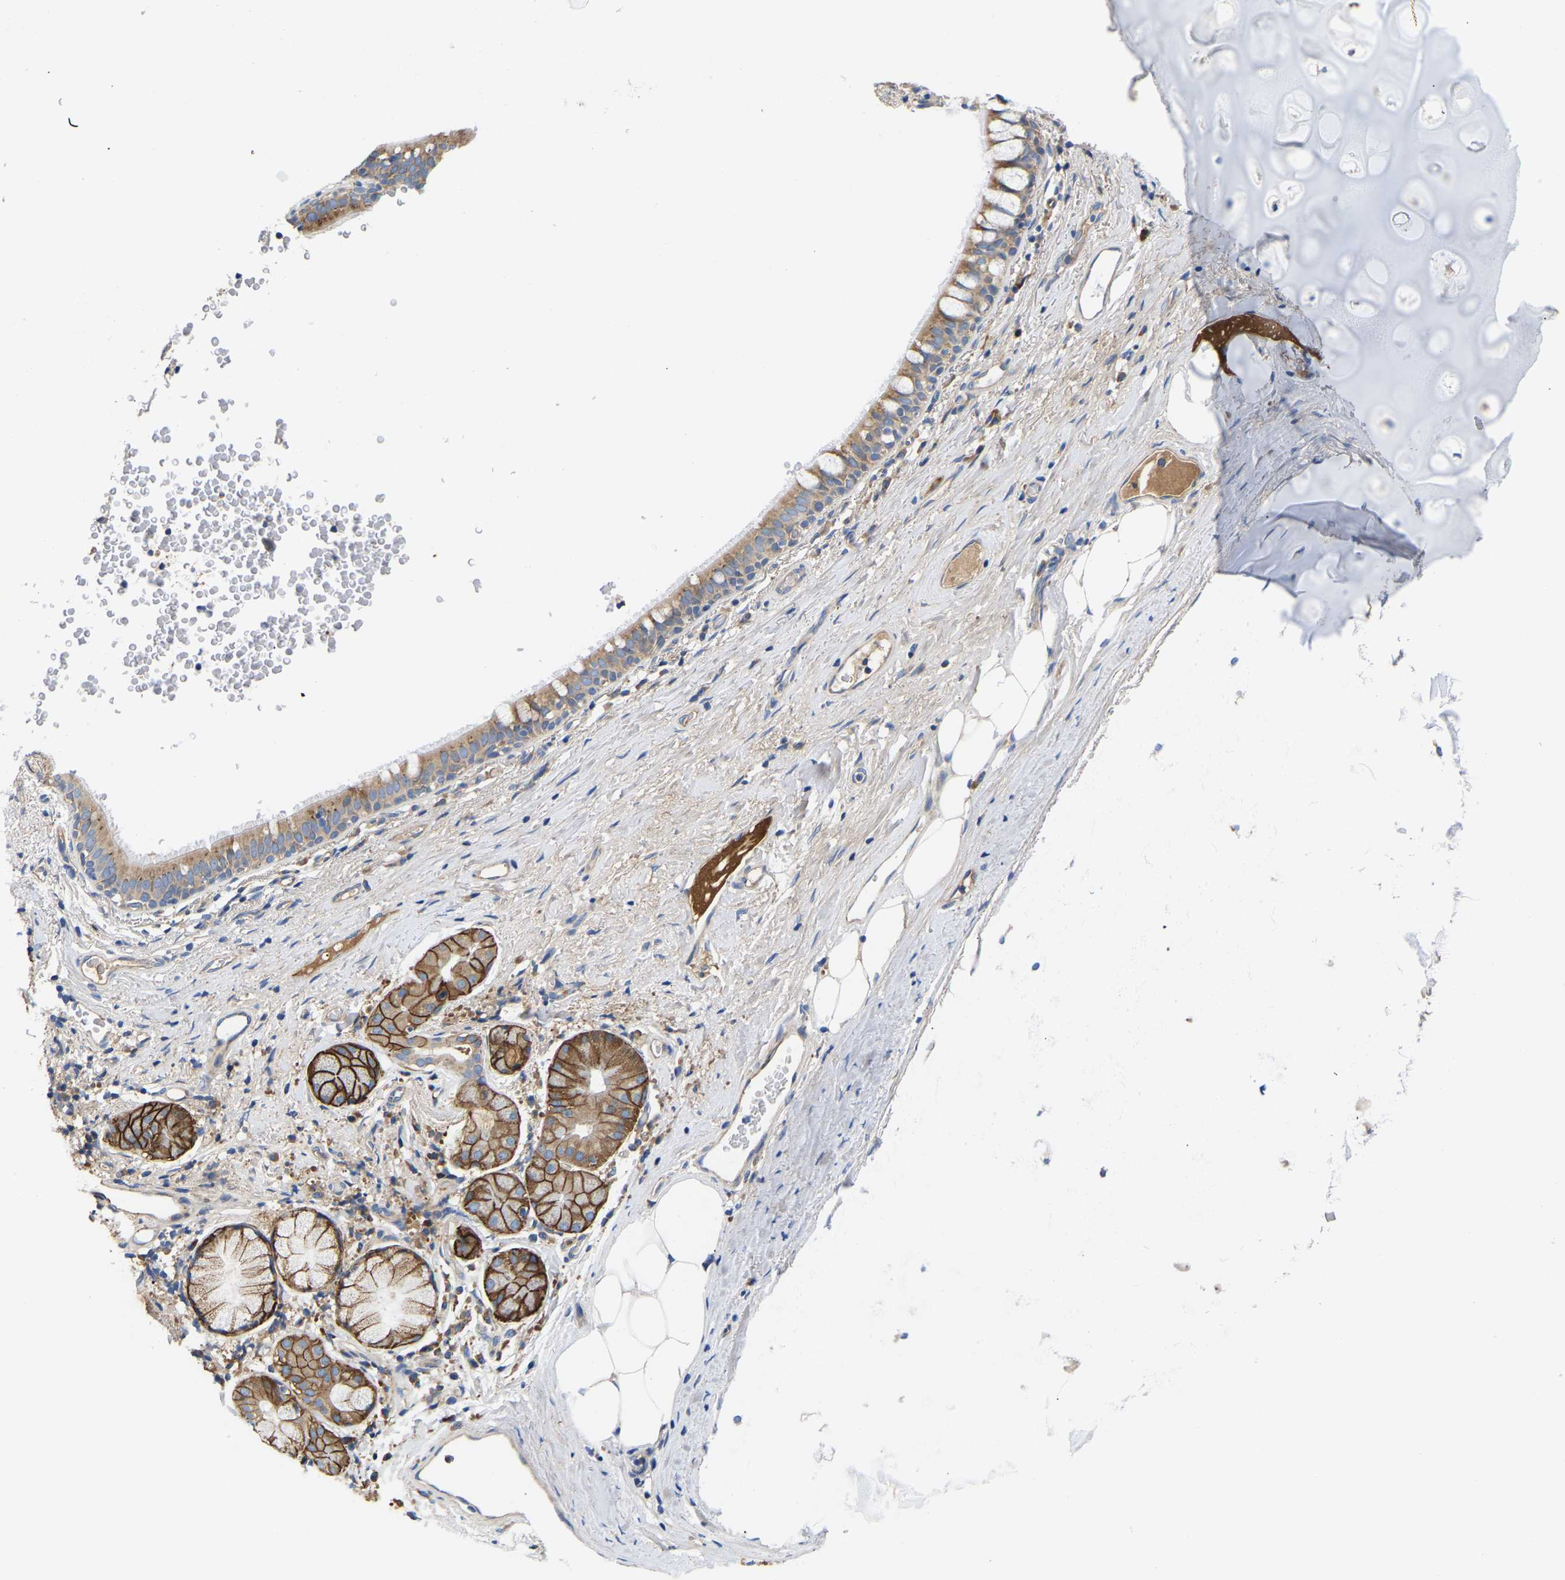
{"staining": {"intensity": "moderate", "quantity": ">75%", "location": "cytoplasmic/membranous"}, "tissue": "bronchus", "cell_type": "Respiratory epithelial cells", "image_type": "normal", "snomed": [{"axis": "morphology", "description": "Normal tissue, NOS"}, {"axis": "morphology", "description": "Inflammation, NOS"}, {"axis": "topography", "description": "Cartilage tissue"}, {"axis": "topography", "description": "Bronchus"}], "caption": "An immunohistochemistry (IHC) micrograph of unremarkable tissue is shown. Protein staining in brown highlights moderate cytoplasmic/membranous positivity in bronchus within respiratory epithelial cells.", "gene": "AIMP2", "patient": {"sex": "male", "age": 77}}